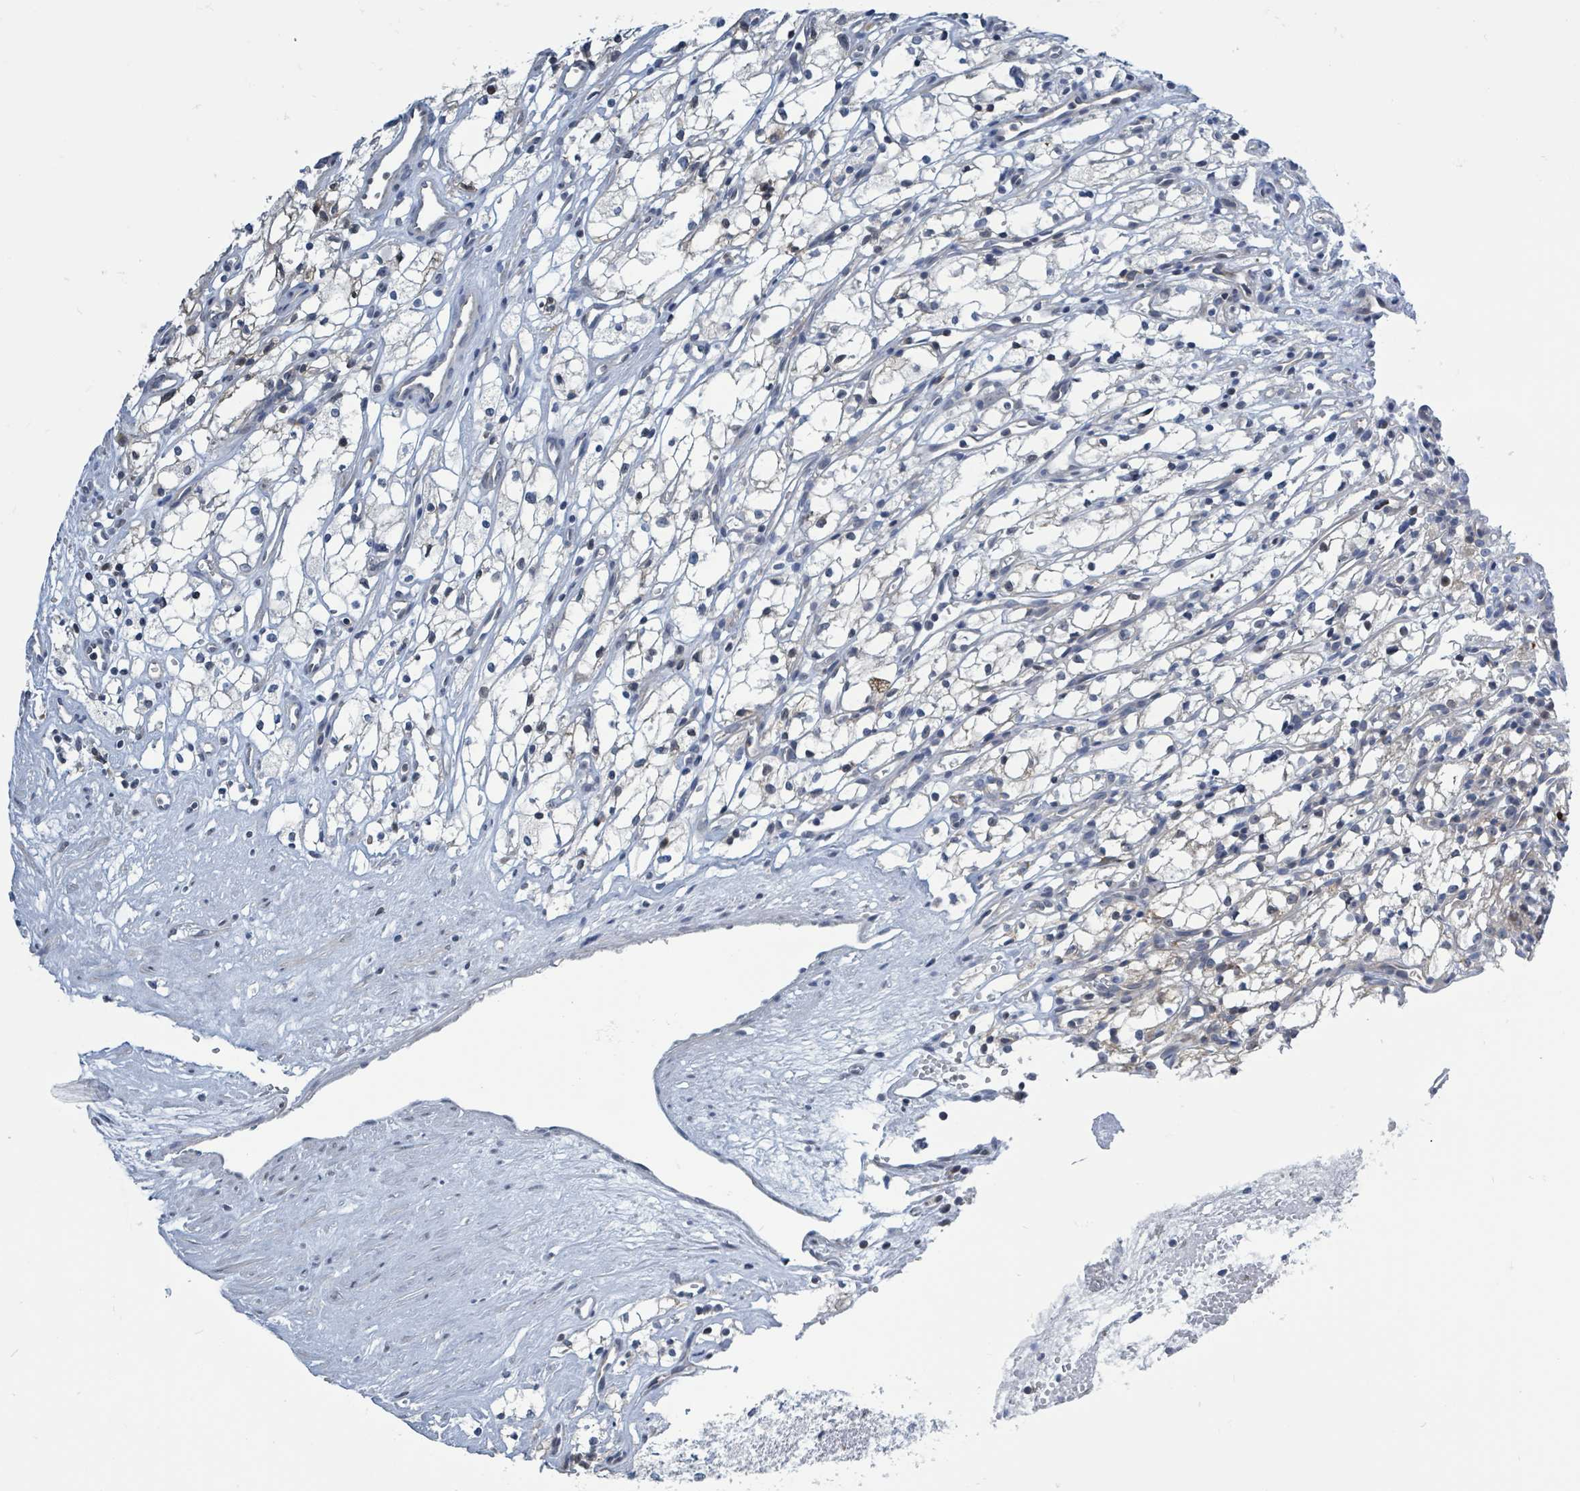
{"staining": {"intensity": "negative", "quantity": "none", "location": "none"}, "tissue": "renal cancer", "cell_type": "Tumor cells", "image_type": "cancer", "snomed": [{"axis": "morphology", "description": "Adenocarcinoma, NOS"}, {"axis": "topography", "description": "Kidney"}], "caption": "IHC image of neoplastic tissue: adenocarcinoma (renal) stained with DAB exhibits no significant protein positivity in tumor cells. The staining is performed using DAB brown chromogen with nuclei counter-stained in using hematoxylin.", "gene": "DGKZ", "patient": {"sex": "male", "age": 59}}